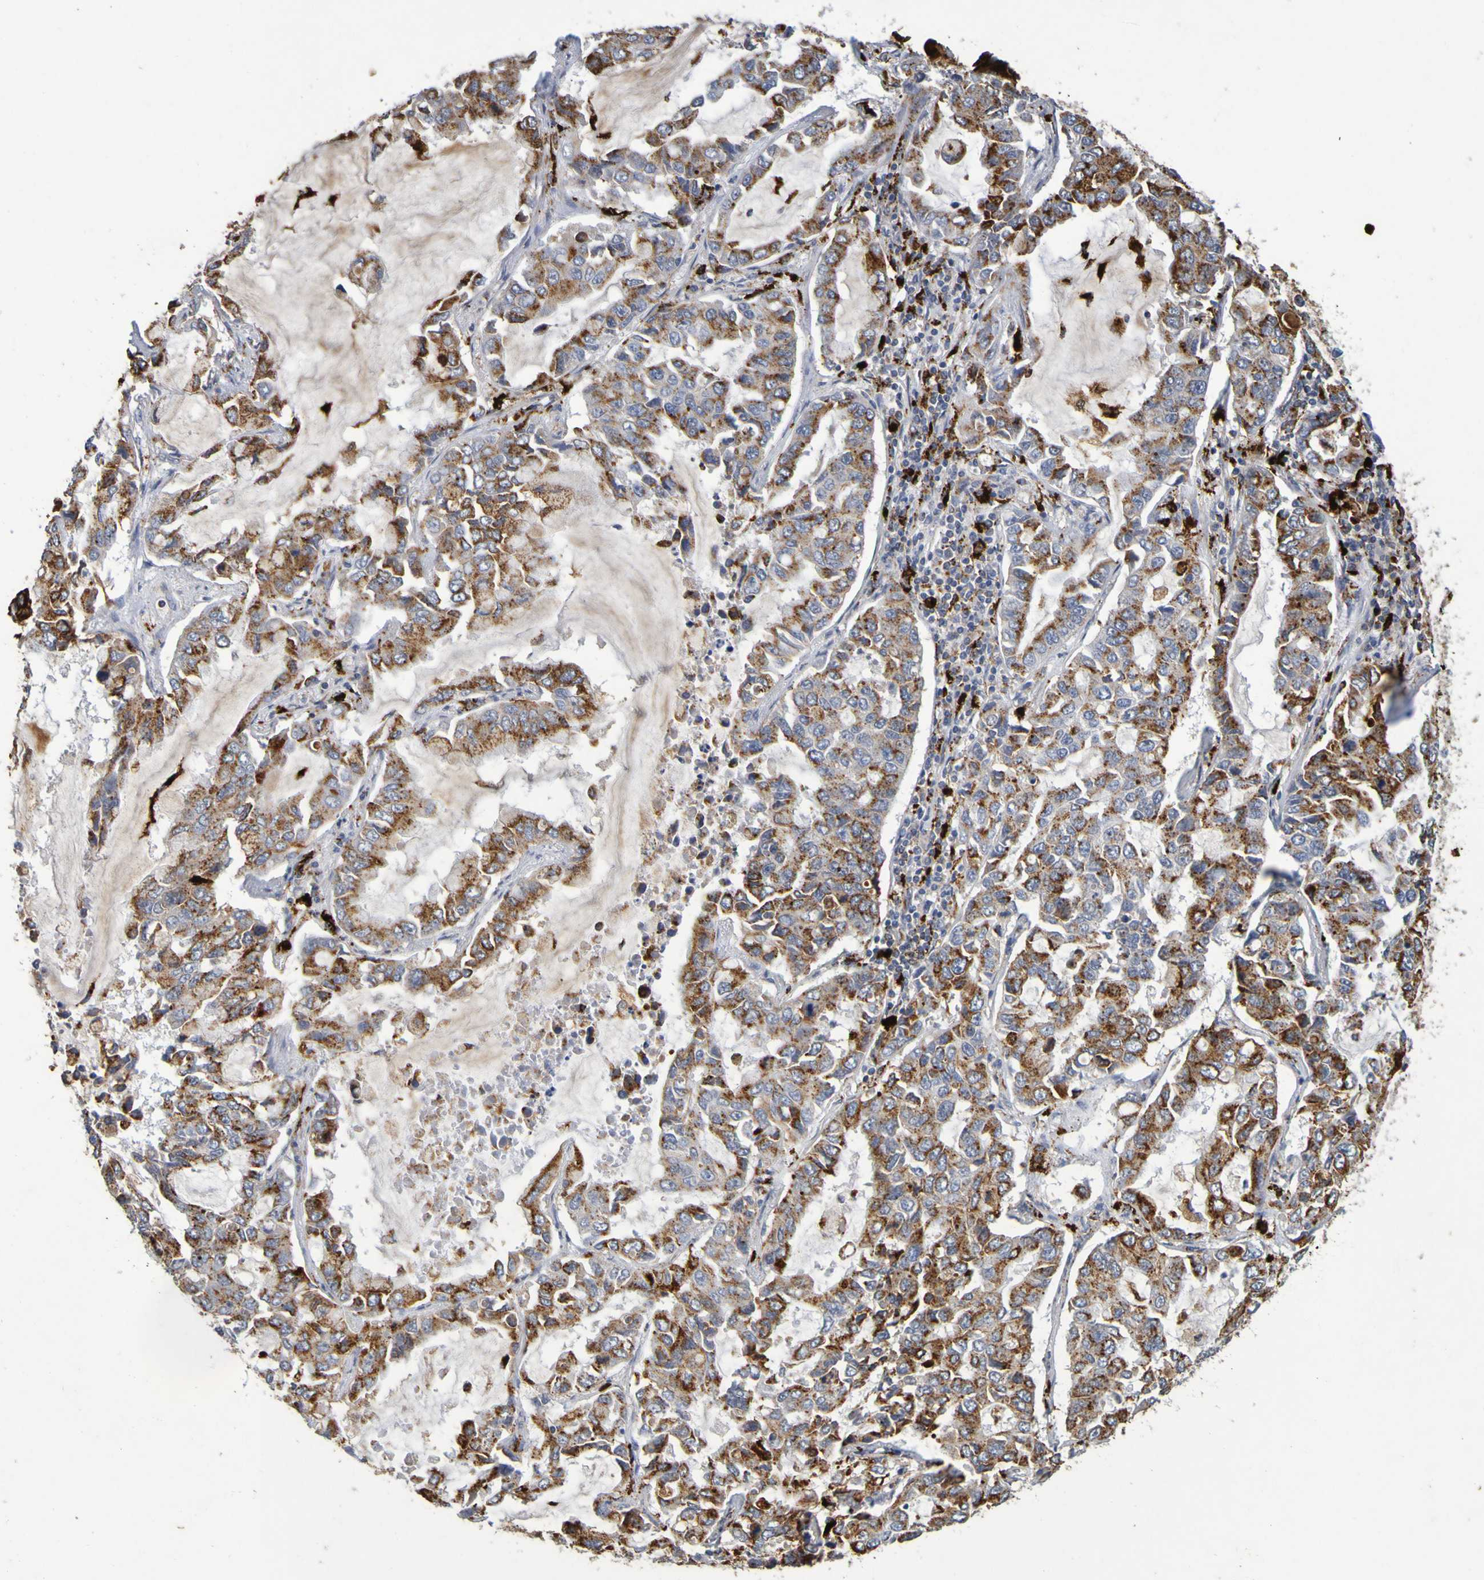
{"staining": {"intensity": "strong", "quantity": ">75%", "location": "cytoplasmic/membranous"}, "tissue": "lung cancer", "cell_type": "Tumor cells", "image_type": "cancer", "snomed": [{"axis": "morphology", "description": "Adenocarcinoma, NOS"}, {"axis": "topography", "description": "Lung"}], "caption": "High-power microscopy captured an immunohistochemistry (IHC) photomicrograph of lung cancer (adenocarcinoma), revealing strong cytoplasmic/membranous expression in approximately >75% of tumor cells. The staining is performed using DAB (3,3'-diaminobenzidine) brown chromogen to label protein expression. The nuclei are counter-stained blue using hematoxylin.", "gene": "TPH1", "patient": {"sex": "male", "age": 64}}